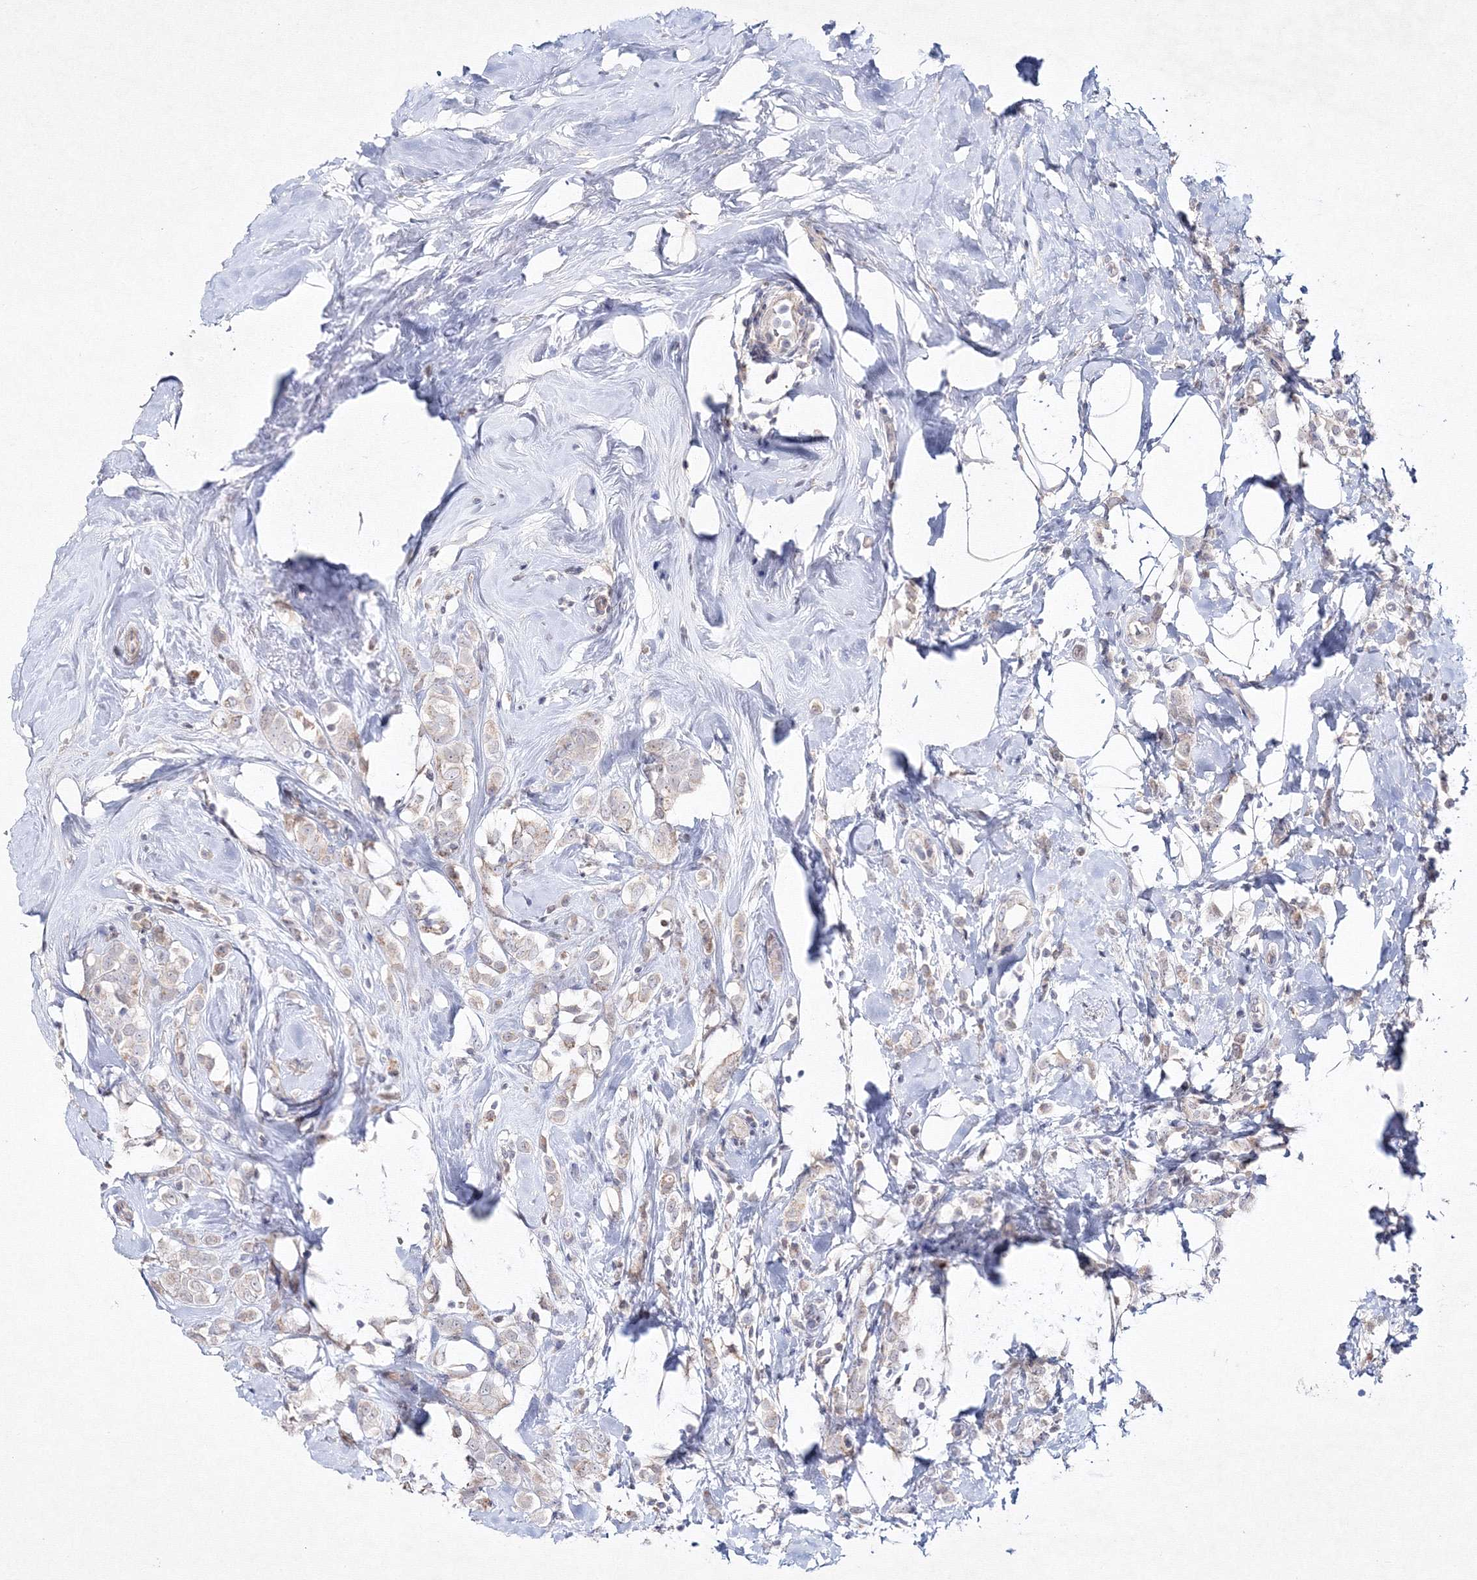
{"staining": {"intensity": "negative", "quantity": "none", "location": "none"}, "tissue": "breast cancer", "cell_type": "Tumor cells", "image_type": "cancer", "snomed": [{"axis": "morphology", "description": "Lobular carcinoma"}, {"axis": "topography", "description": "Breast"}], "caption": "This histopathology image is of breast lobular carcinoma stained with immunohistochemistry (IHC) to label a protein in brown with the nuclei are counter-stained blue. There is no staining in tumor cells.", "gene": "NEU4", "patient": {"sex": "female", "age": 47}}